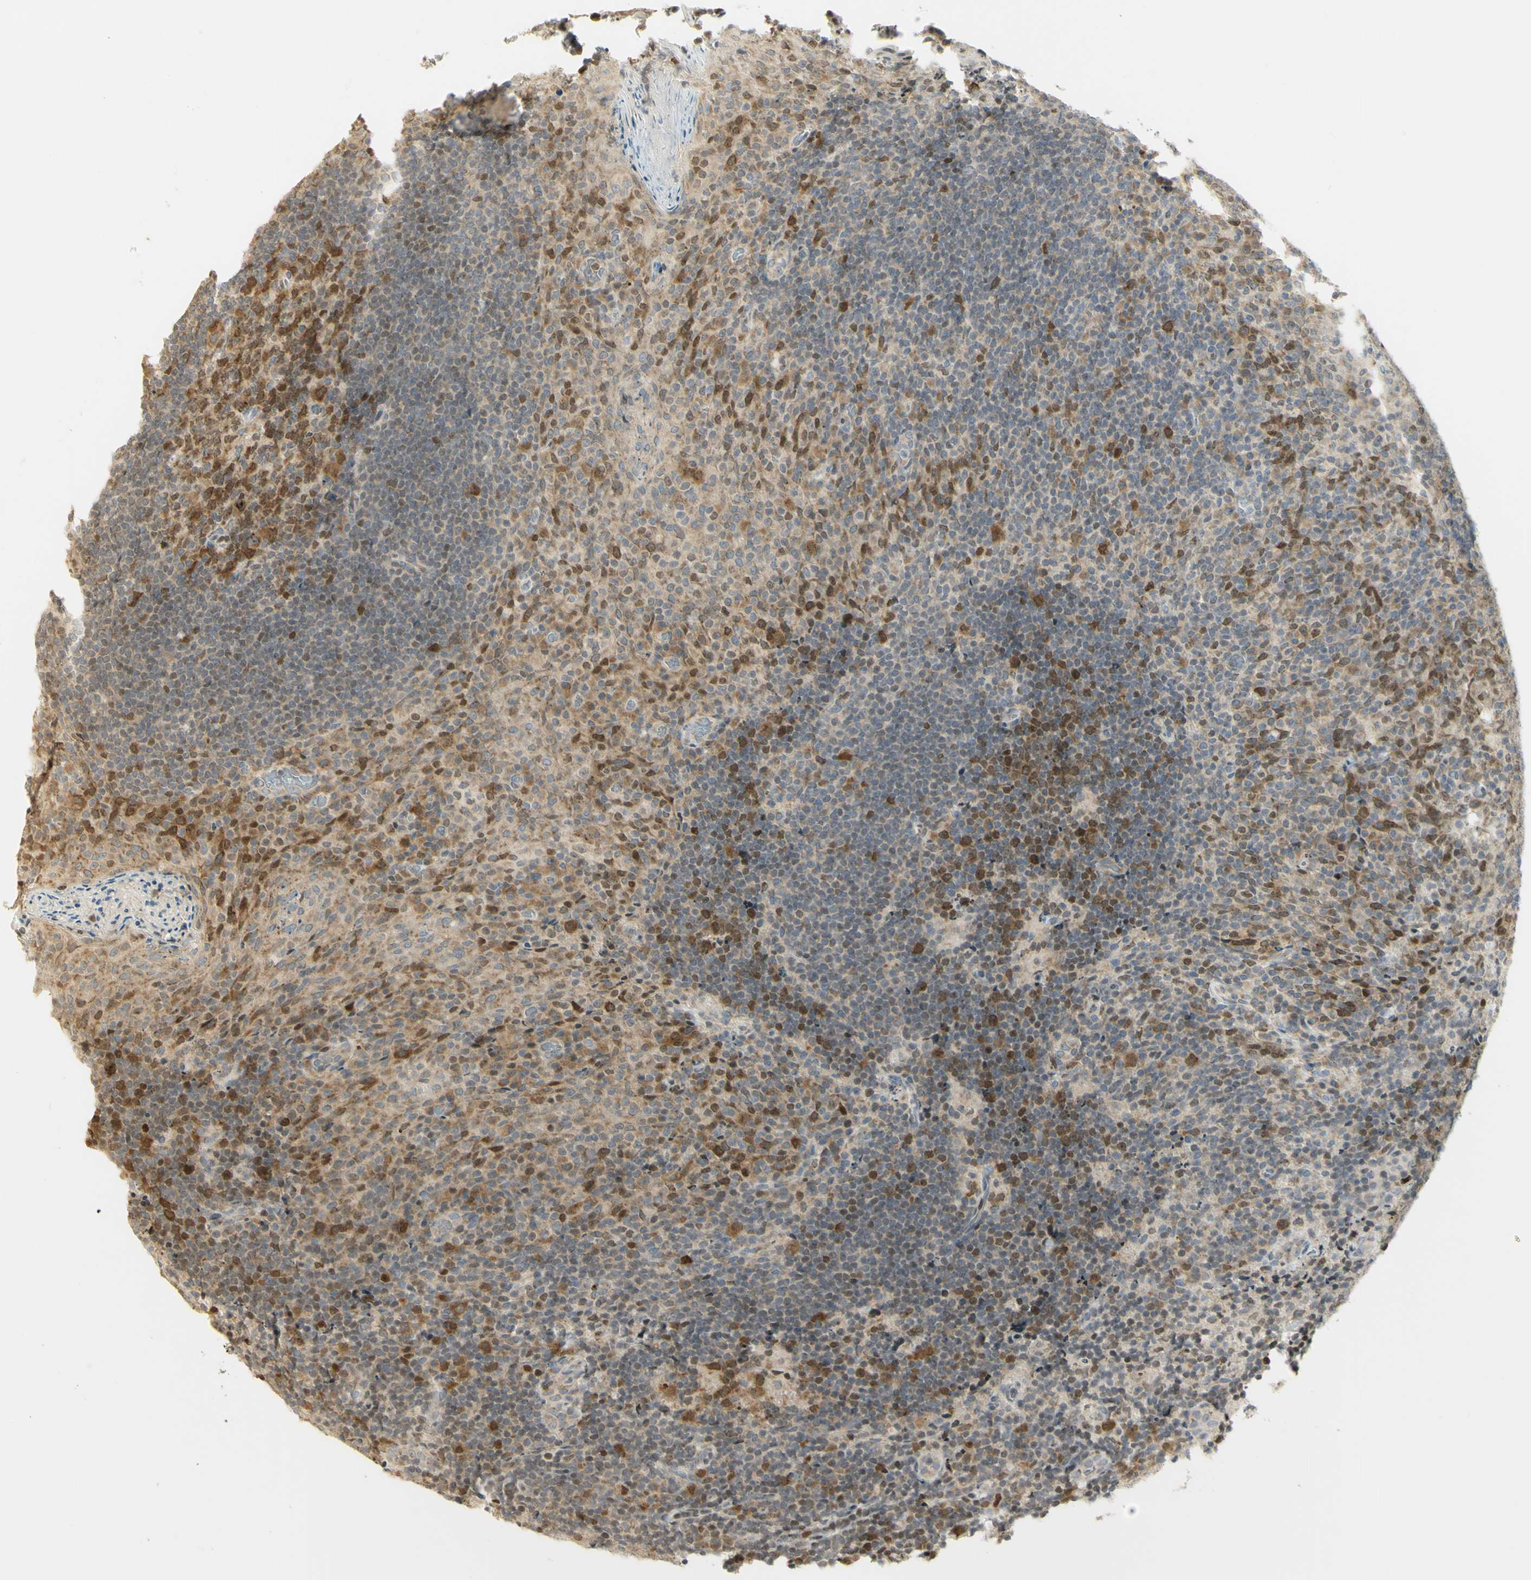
{"staining": {"intensity": "strong", "quantity": "25%-75%", "location": "nuclear"}, "tissue": "tonsil", "cell_type": "Germinal center cells", "image_type": "normal", "snomed": [{"axis": "morphology", "description": "Normal tissue, NOS"}, {"axis": "topography", "description": "Tonsil"}], "caption": "DAB immunohistochemical staining of normal human tonsil displays strong nuclear protein positivity in approximately 25%-75% of germinal center cells.", "gene": "KIF11", "patient": {"sex": "male", "age": 17}}